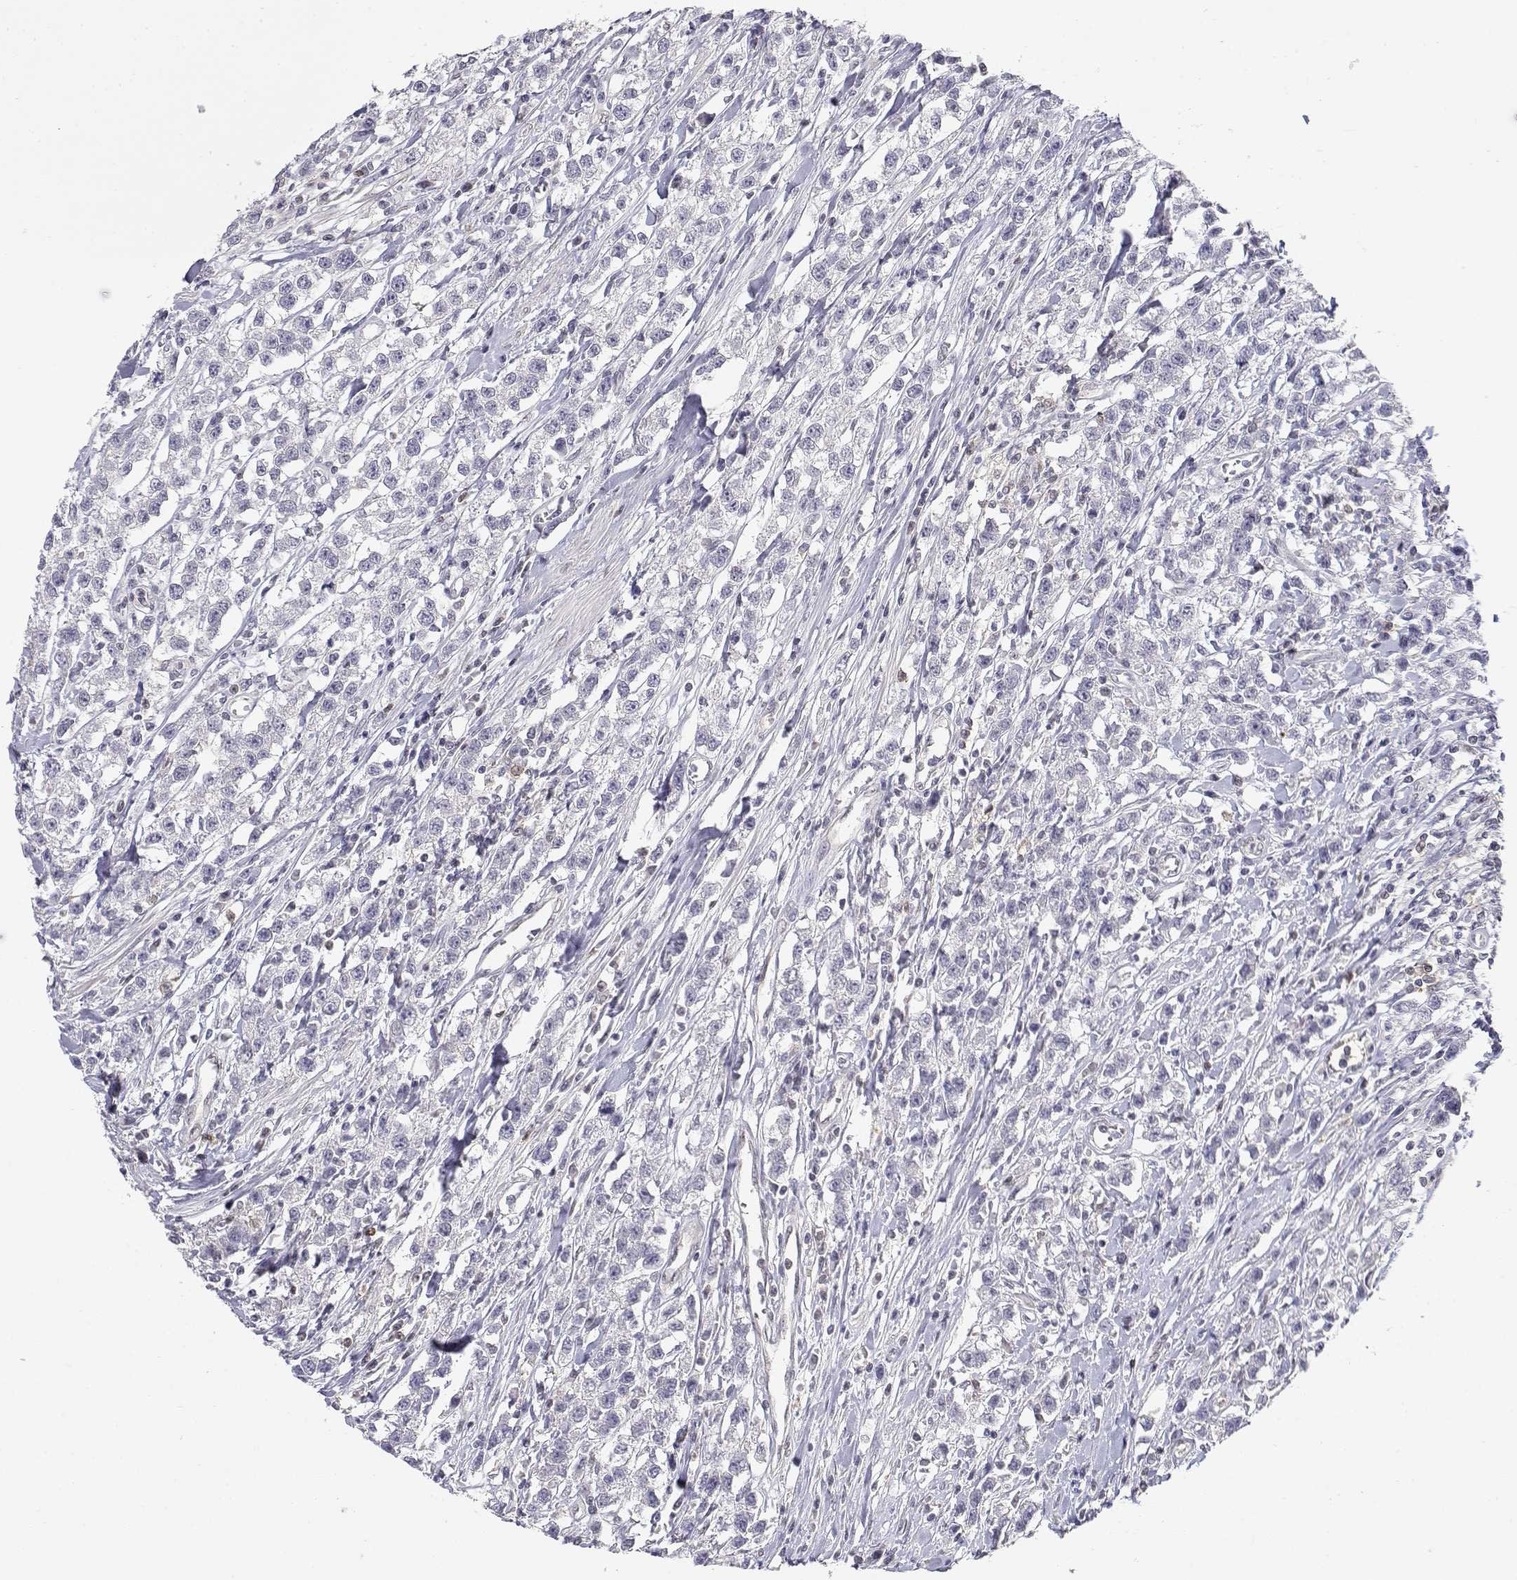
{"staining": {"intensity": "negative", "quantity": "none", "location": "none"}, "tissue": "testis cancer", "cell_type": "Tumor cells", "image_type": "cancer", "snomed": [{"axis": "morphology", "description": "Seminoma, NOS"}, {"axis": "topography", "description": "Testis"}], "caption": "Immunohistochemistry (IHC) image of neoplastic tissue: human seminoma (testis) stained with DAB (3,3'-diaminobenzidine) shows no significant protein expression in tumor cells.", "gene": "ADA", "patient": {"sex": "male", "age": 59}}